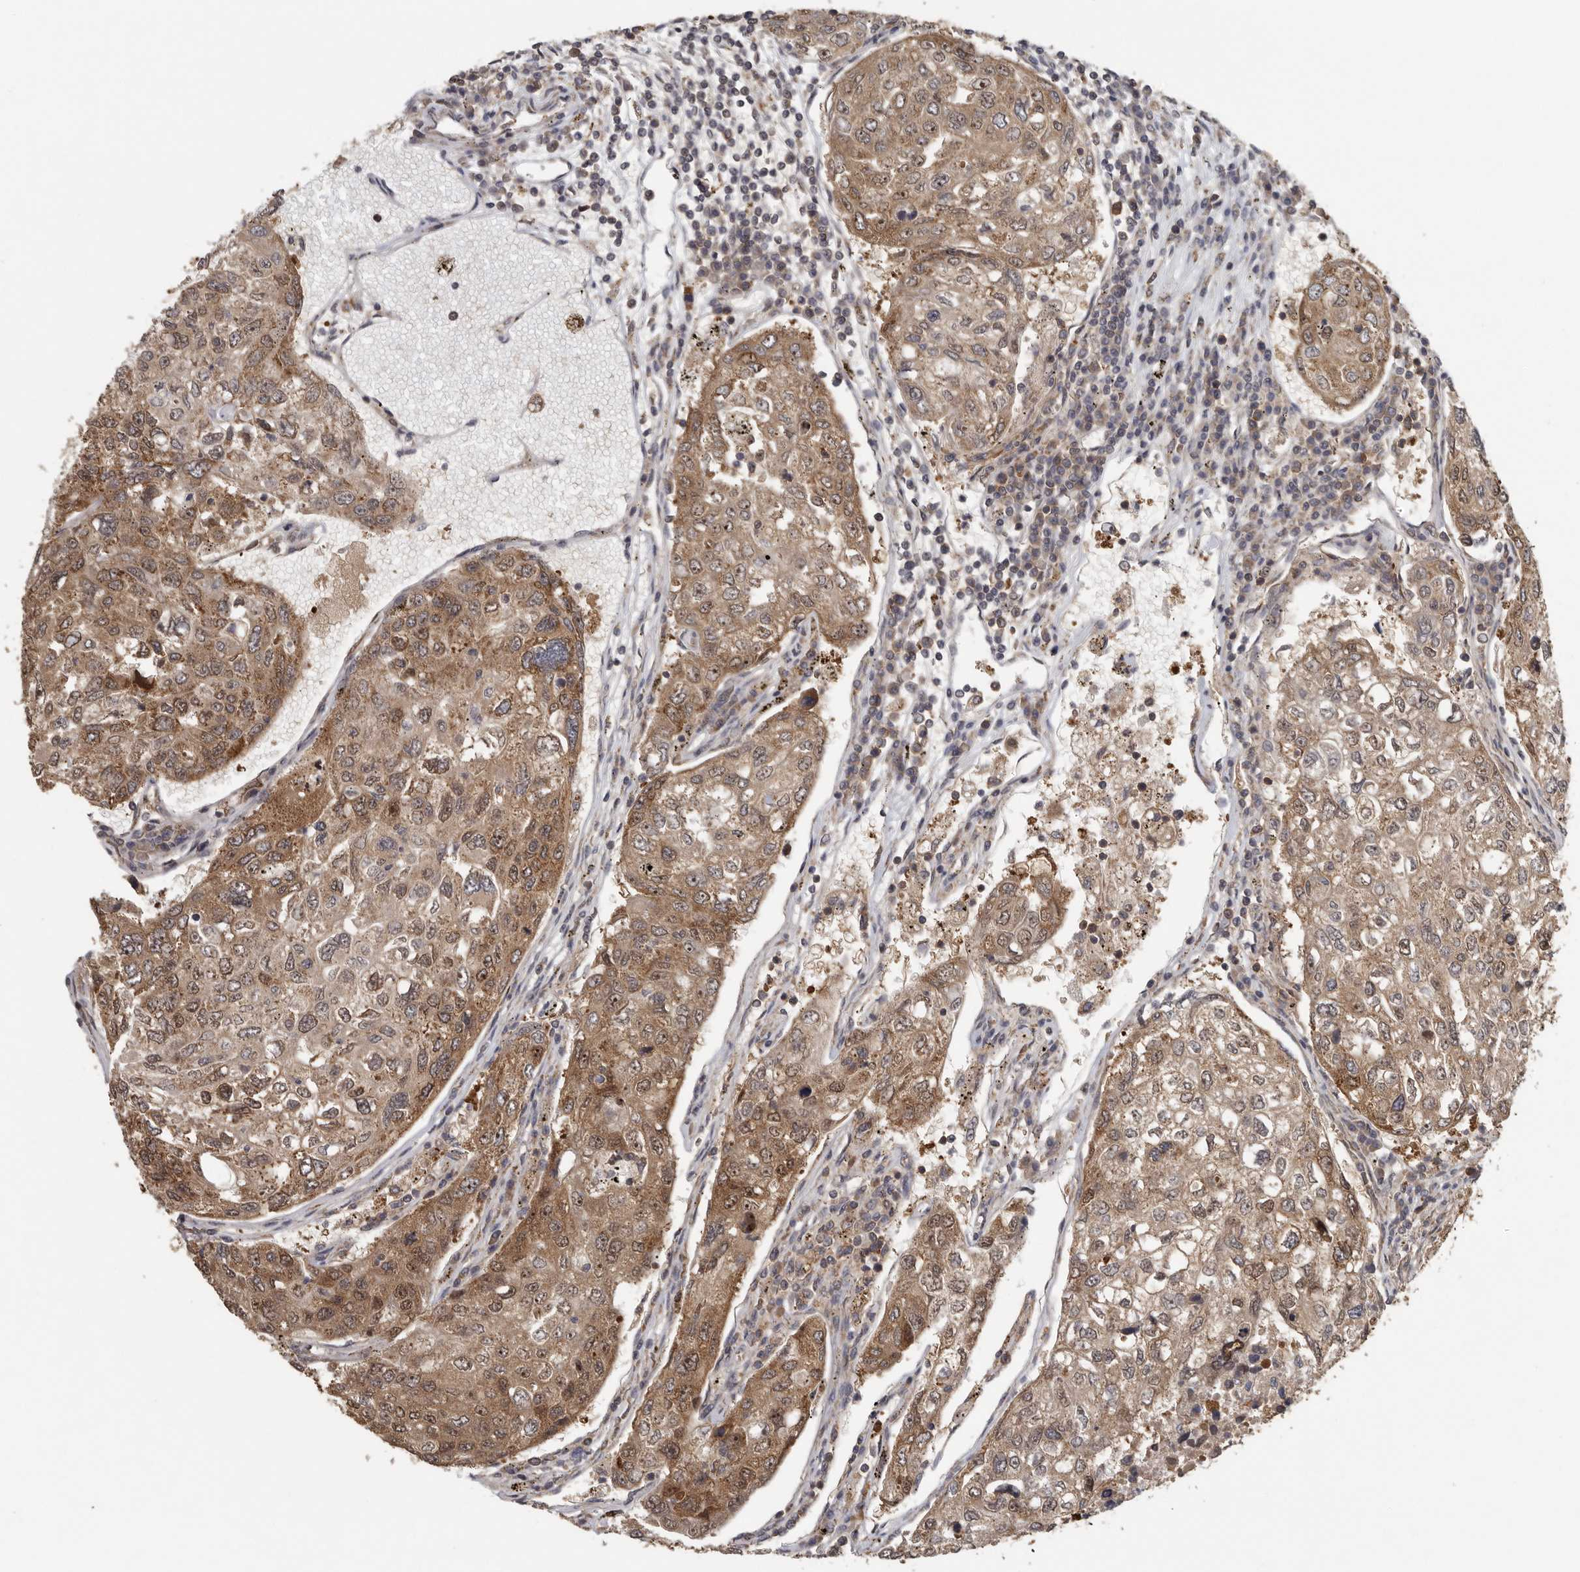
{"staining": {"intensity": "moderate", "quantity": ">75%", "location": "cytoplasmic/membranous,nuclear"}, "tissue": "urothelial cancer", "cell_type": "Tumor cells", "image_type": "cancer", "snomed": [{"axis": "morphology", "description": "Urothelial carcinoma, High grade"}, {"axis": "topography", "description": "Lymph node"}, {"axis": "topography", "description": "Urinary bladder"}], "caption": "The immunohistochemical stain shows moderate cytoplasmic/membranous and nuclear staining in tumor cells of urothelial carcinoma (high-grade) tissue. (Stains: DAB (3,3'-diaminobenzidine) in brown, nuclei in blue, Microscopy: brightfield microscopy at high magnification).", "gene": "CCT8", "patient": {"sex": "male", "age": 51}}